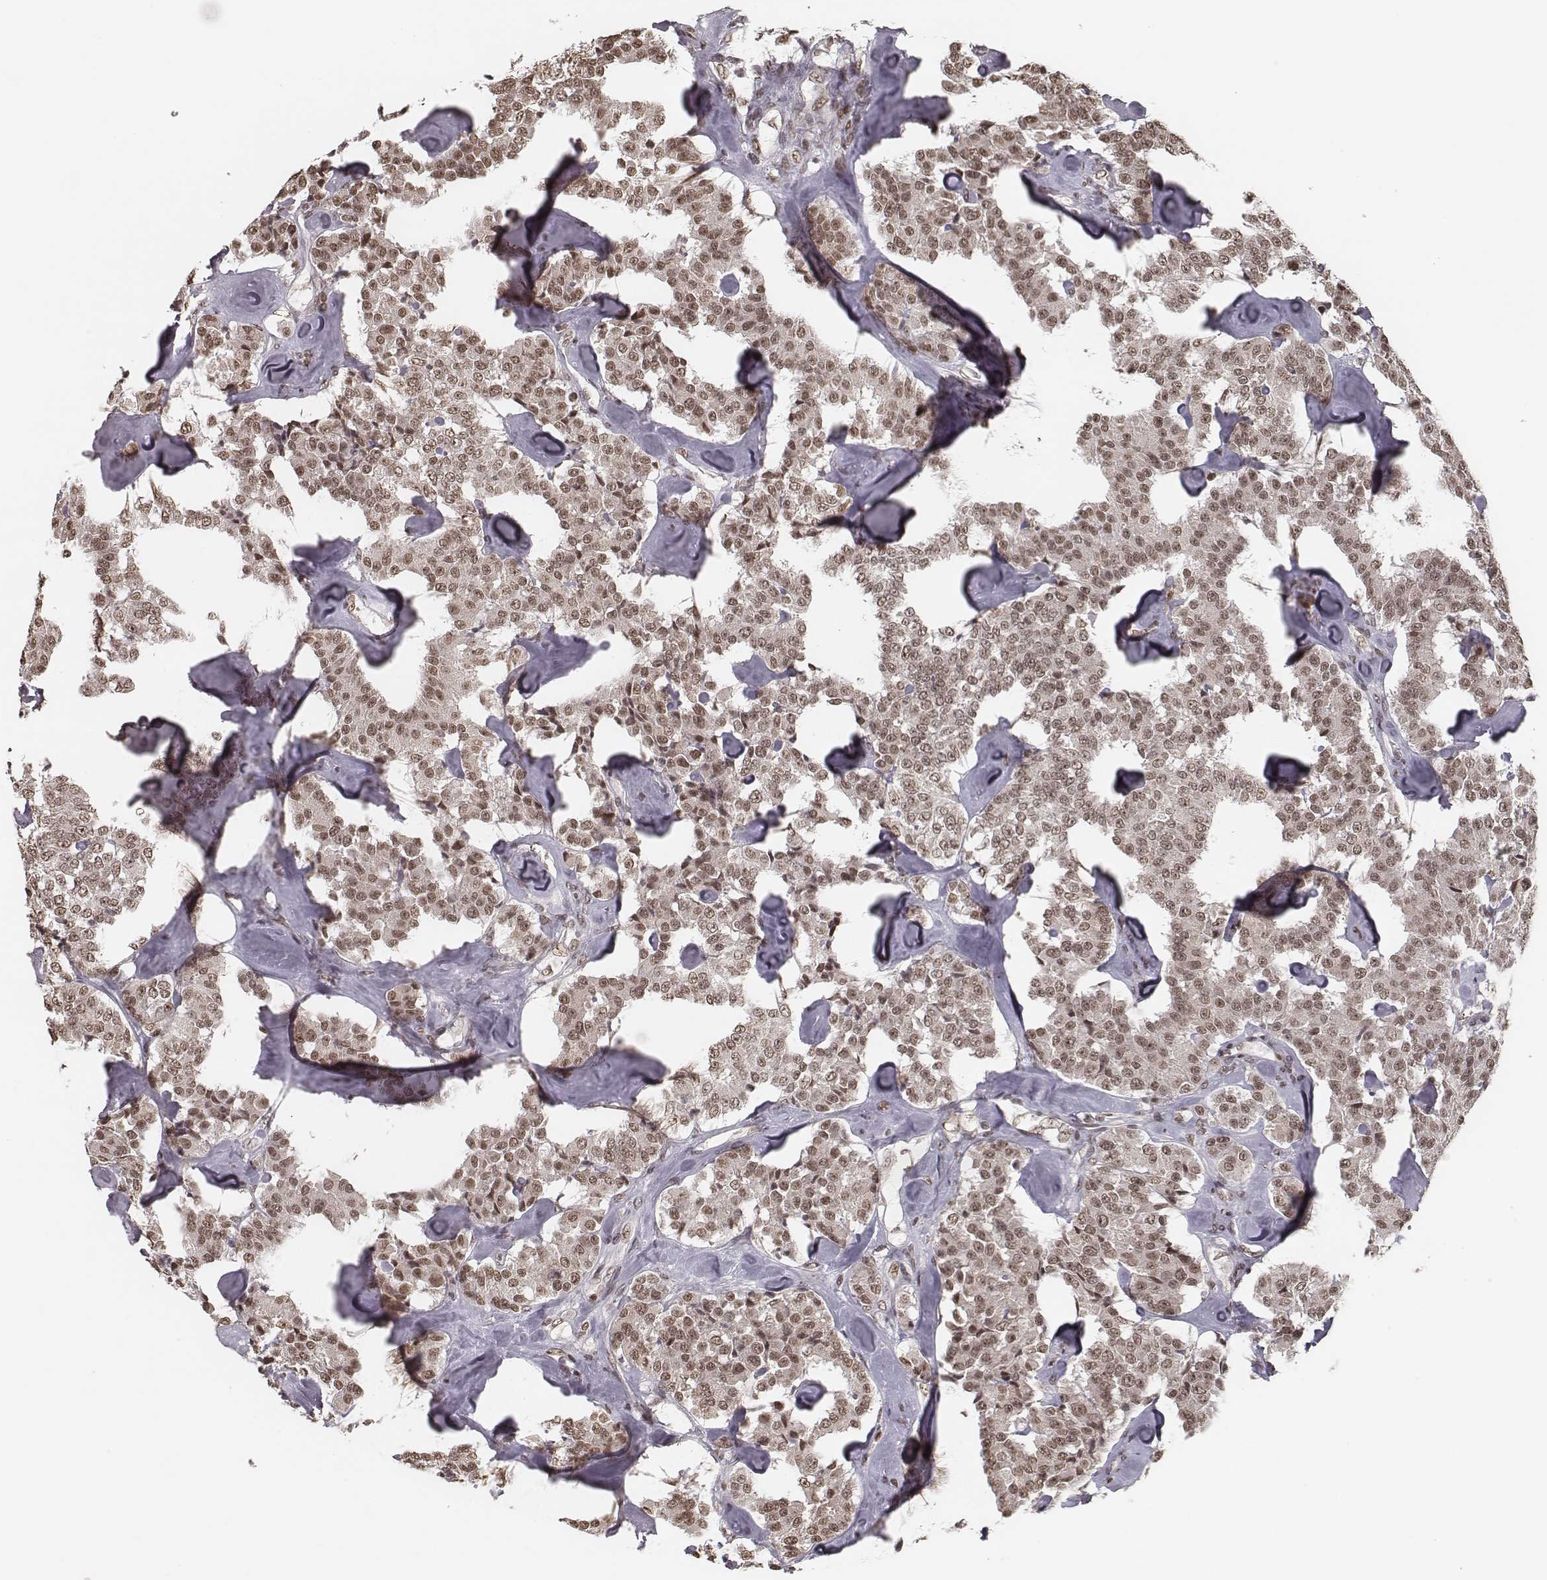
{"staining": {"intensity": "moderate", "quantity": ">75%", "location": "nuclear"}, "tissue": "carcinoid", "cell_type": "Tumor cells", "image_type": "cancer", "snomed": [{"axis": "morphology", "description": "Carcinoid, malignant, NOS"}, {"axis": "topography", "description": "Pancreas"}], "caption": "IHC staining of carcinoid, which exhibits medium levels of moderate nuclear staining in approximately >75% of tumor cells indicating moderate nuclear protein expression. The staining was performed using DAB (brown) for protein detection and nuclei were counterstained in hematoxylin (blue).", "gene": "HMGA2", "patient": {"sex": "male", "age": 41}}